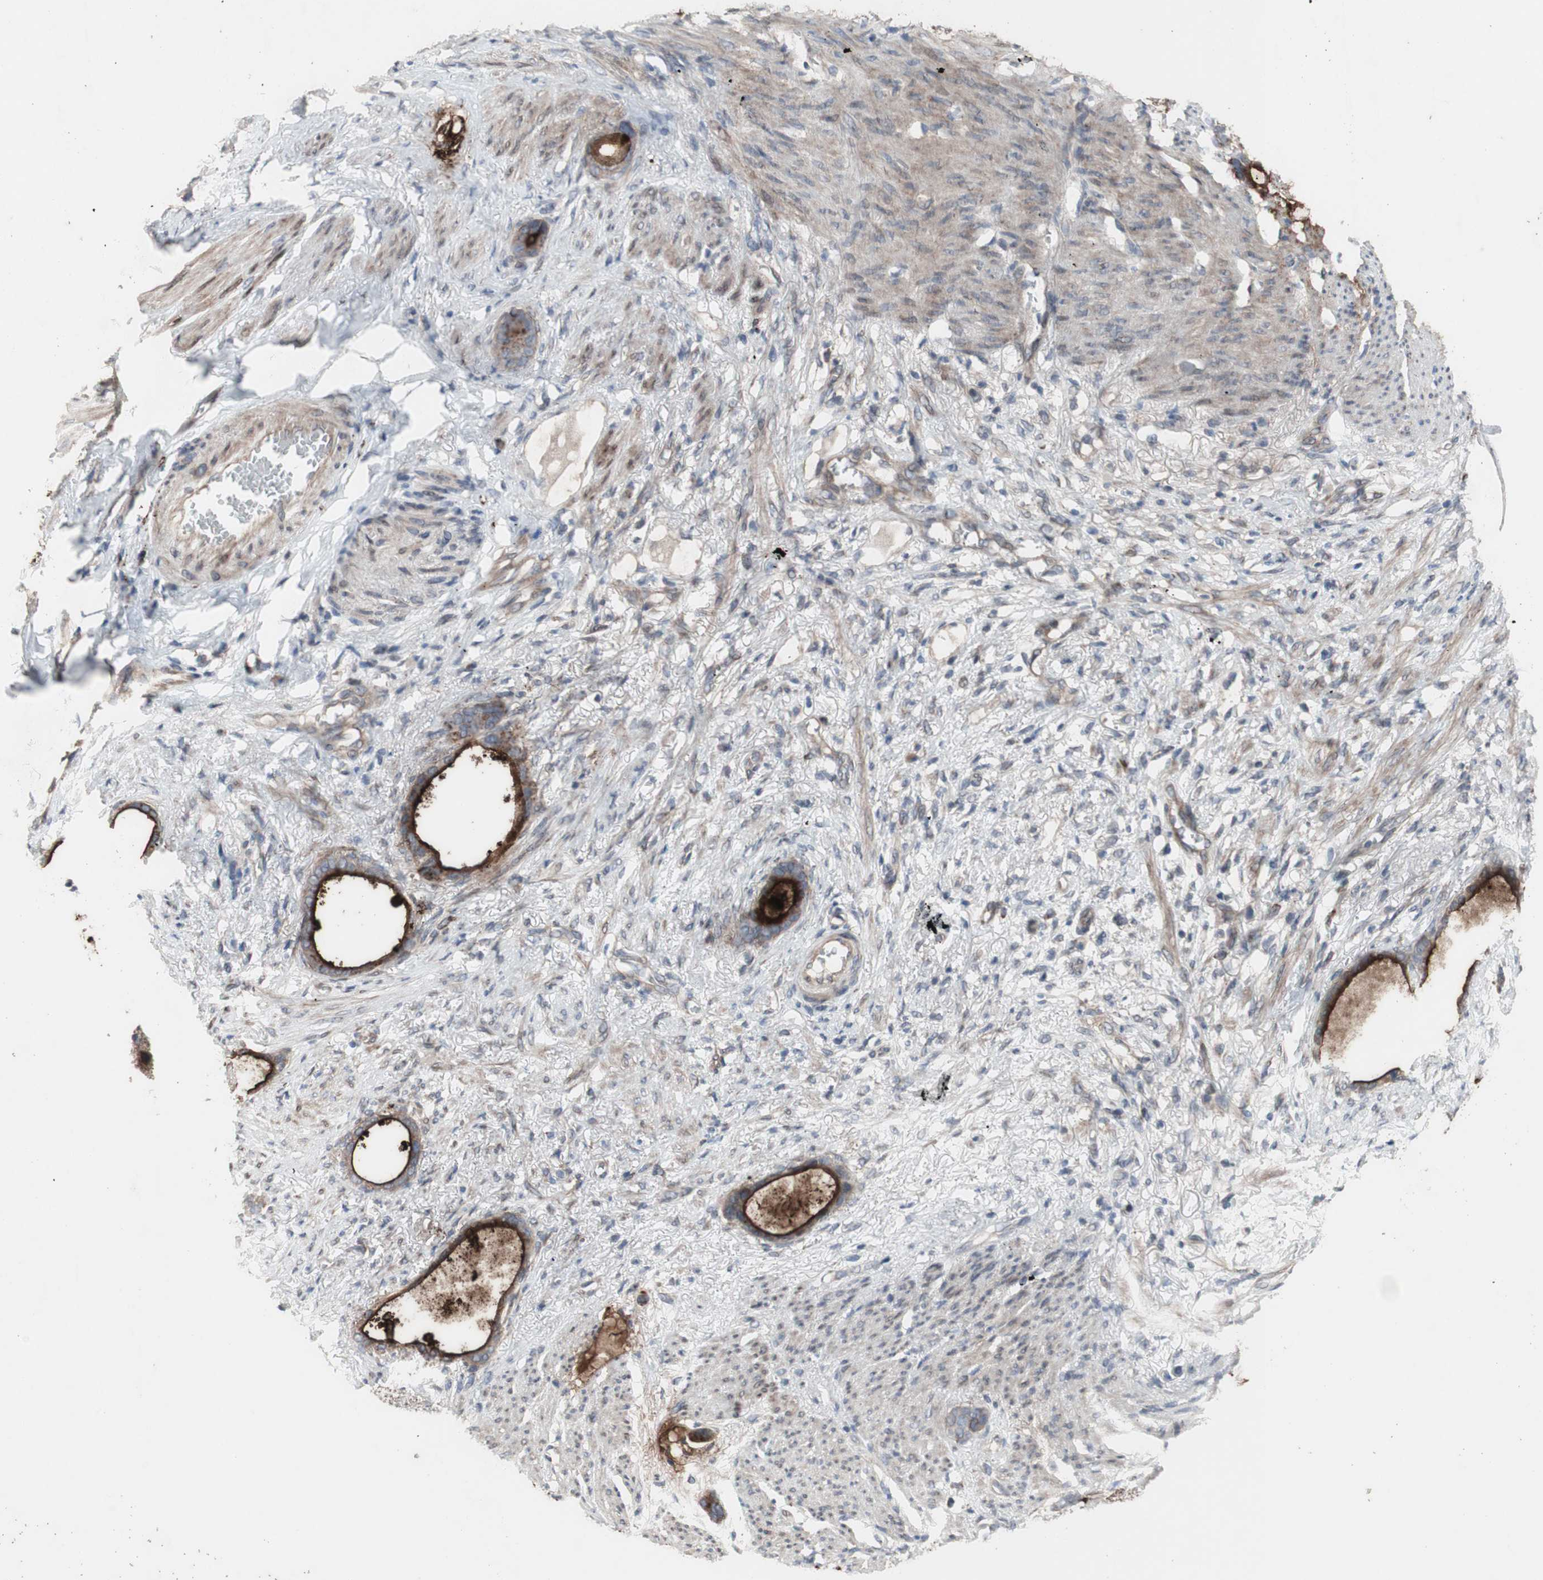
{"staining": {"intensity": "strong", "quantity": ">75%", "location": "cytoplasmic/membranous"}, "tissue": "stomach cancer", "cell_type": "Tumor cells", "image_type": "cancer", "snomed": [{"axis": "morphology", "description": "Adenocarcinoma, NOS"}, {"axis": "topography", "description": "Stomach"}], "caption": "Tumor cells show strong cytoplasmic/membranous staining in approximately >75% of cells in stomach adenocarcinoma. The staining was performed using DAB (3,3'-diaminobenzidine) to visualize the protein expression in brown, while the nuclei were stained in blue with hematoxylin (Magnification: 20x).", "gene": "OAZ1", "patient": {"sex": "female", "age": 75}}